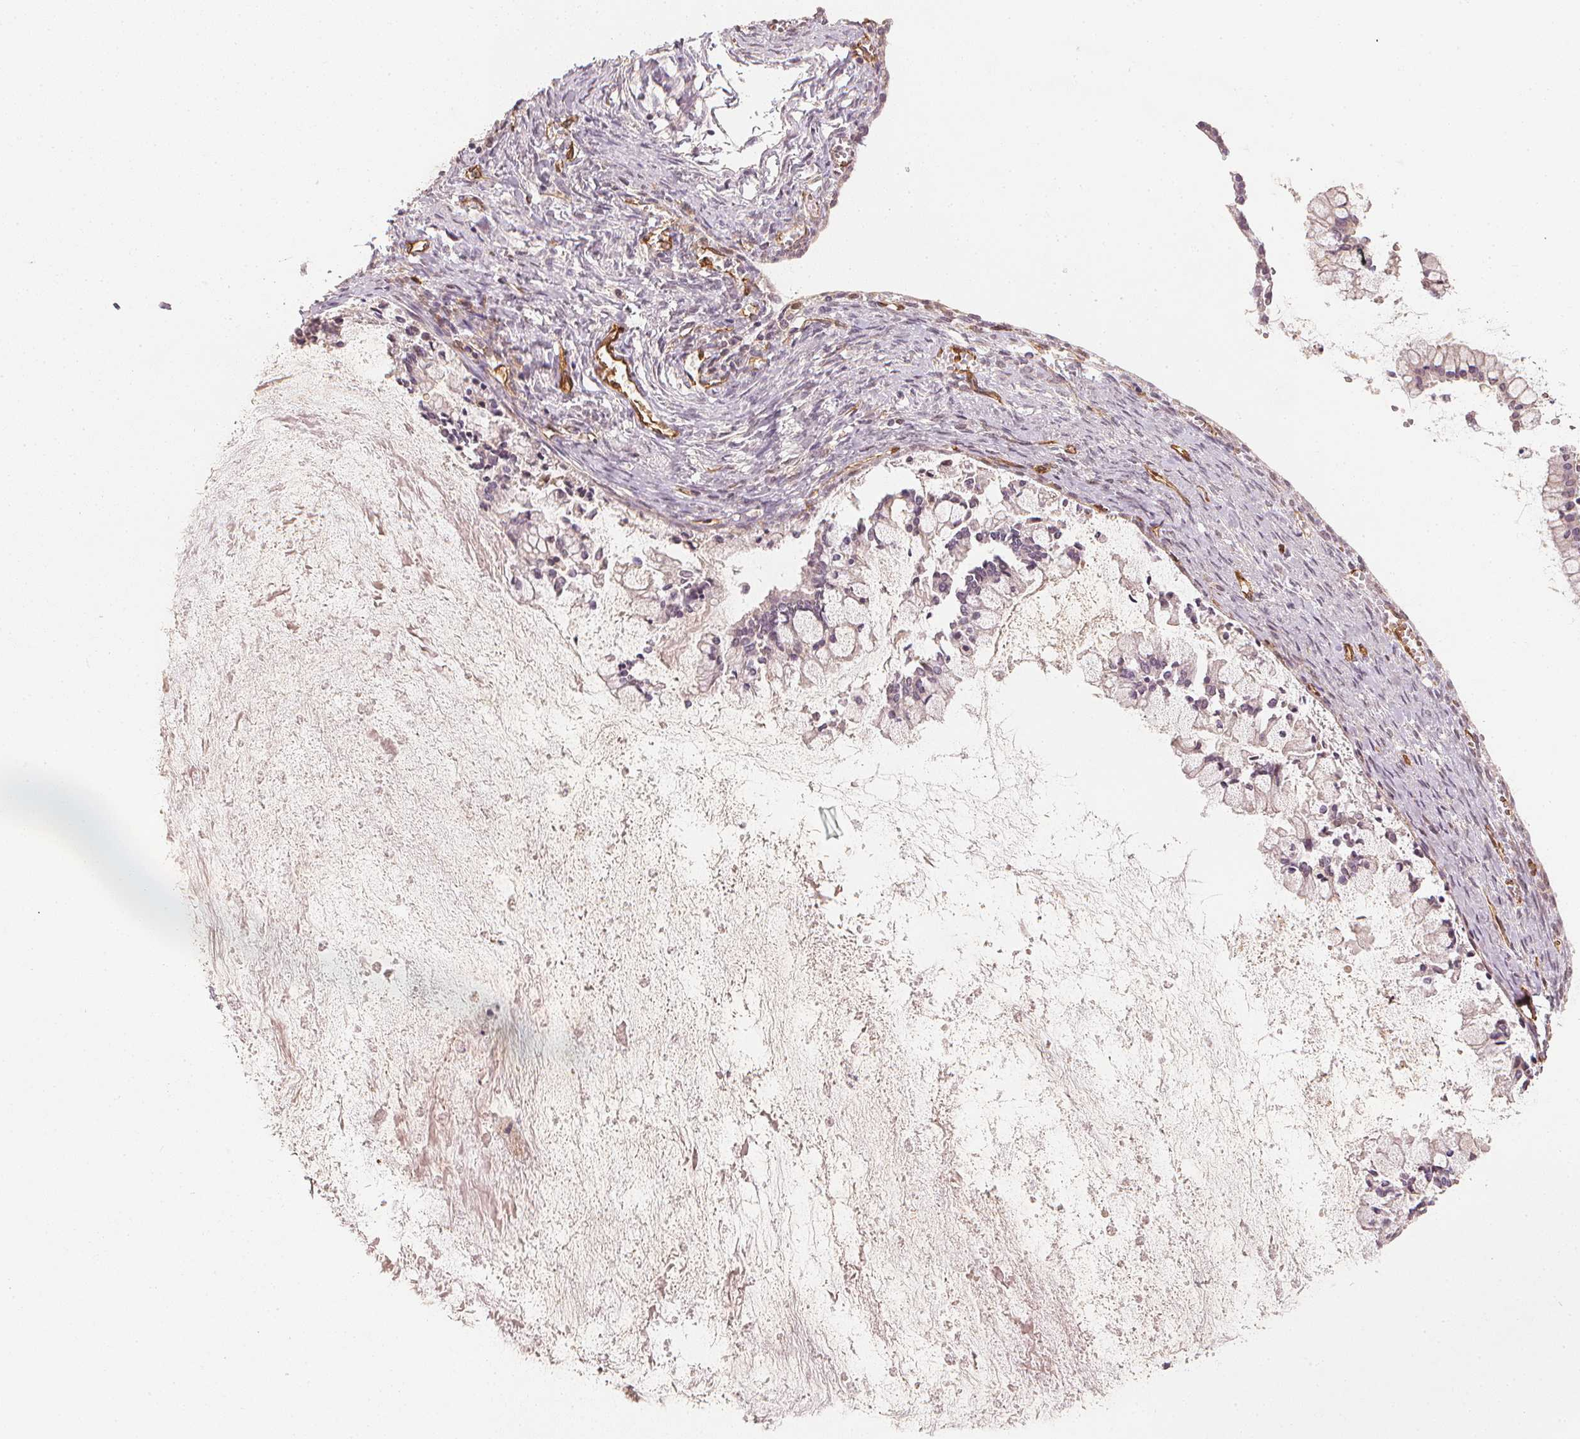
{"staining": {"intensity": "negative", "quantity": "none", "location": "none"}, "tissue": "ovarian cancer", "cell_type": "Tumor cells", "image_type": "cancer", "snomed": [{"axis": "morphology", "description": "Cystadenocarcinoma, mucinous, NOS"}, {"axis": "topography", "description": "Ovary"}], "caption": "Immunohistochemical staining of ovarian cancer (mucinous cystadenocarcinoma) demonstrates no significant staining in tumor cells.", "gene": "CIB1", "patient": {"sex": "female", "age": 67}}